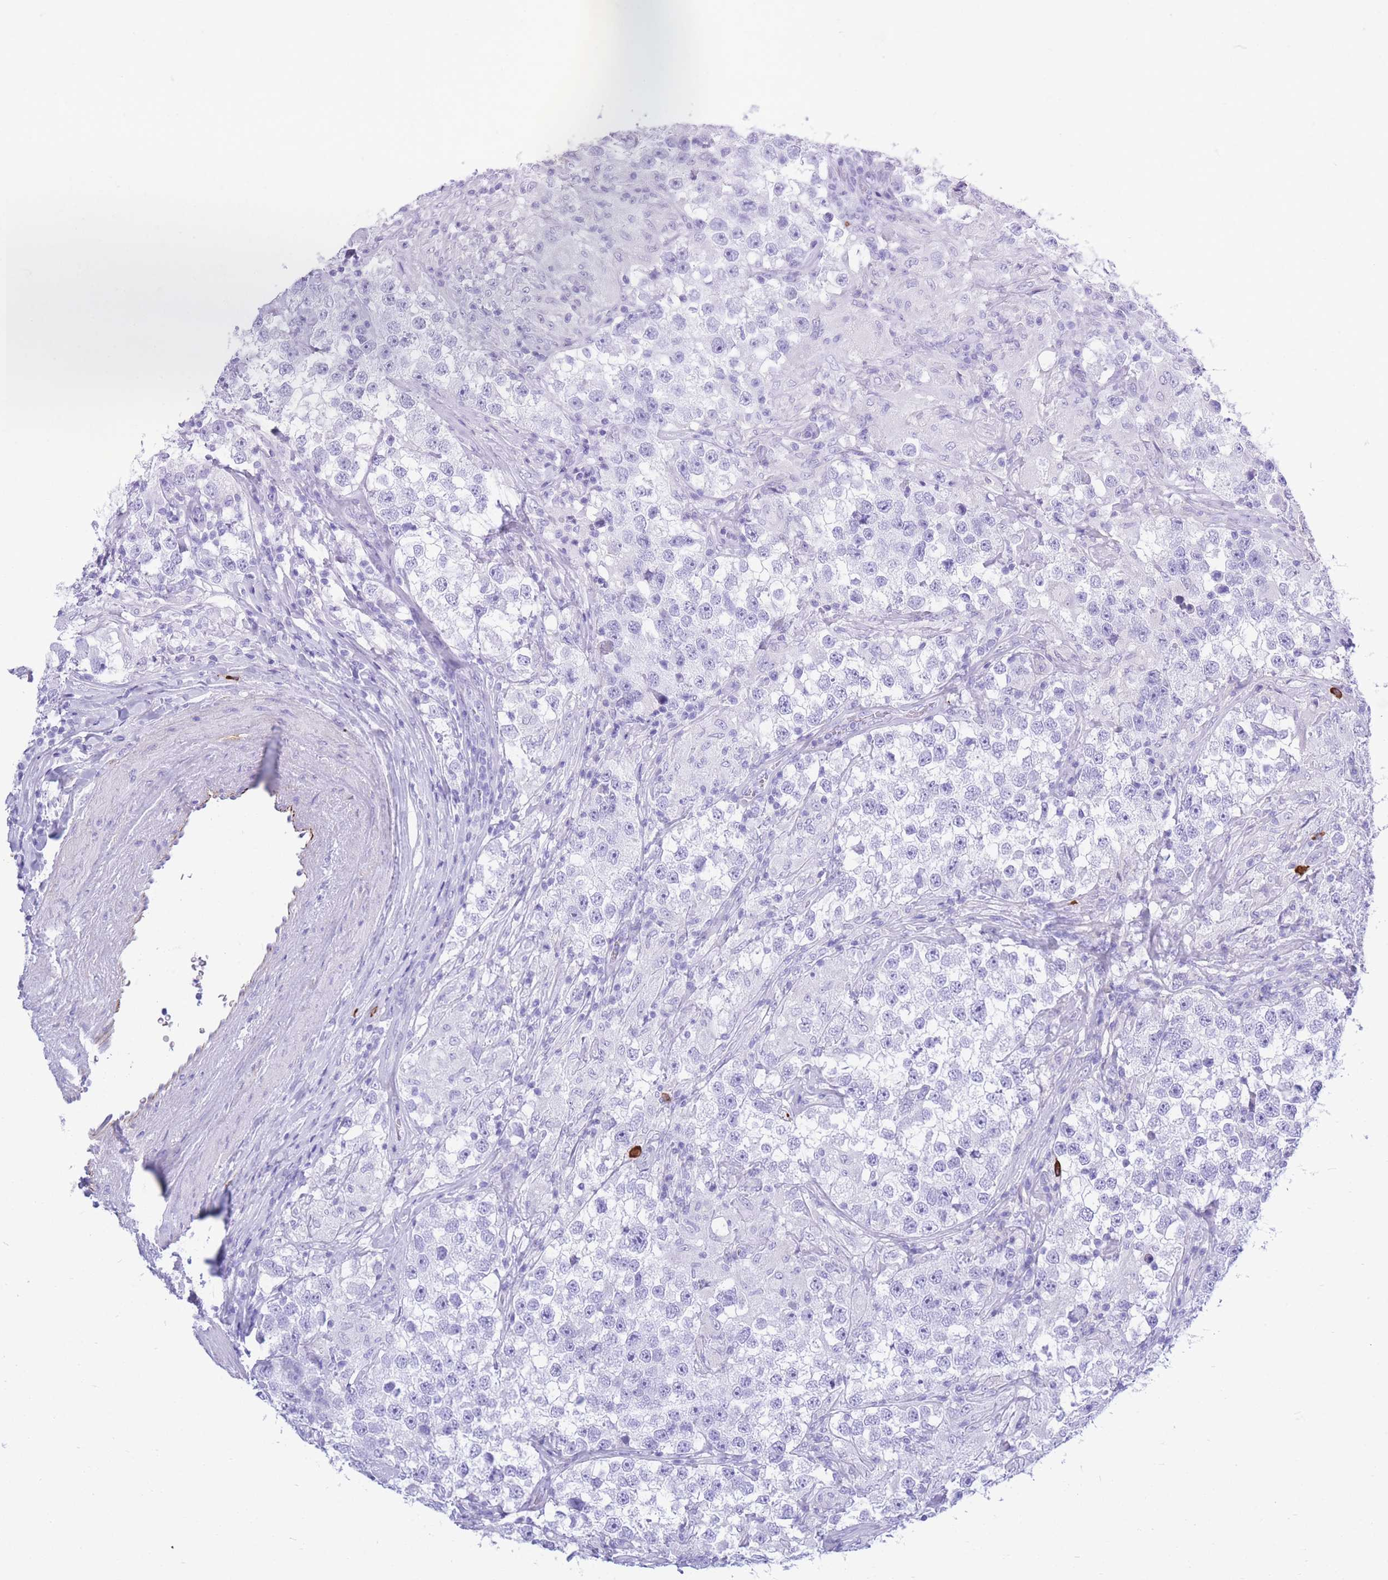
{"staining": {"intensity": "negative", "quantity": "none", "location": "none"}, "tissue": "testis cancer", "cell_type": "Tumor cells", "image_type": "cancer", "snomed": [{"axis": "morphology", "description": "Seminoma, NOS"}, {"axis": "topography", "description": "Testis"}], "caption": "This micrograph is of testis cancer (seminoma) stained with immunohistochemistry to label a protein in brown with the nuclei are counter-stained blue. There is no staining in tumor cells. (DAB immunohistochemistry visualized using brightfield microscopy, high magnification).", "gene": "ZFP62", "patient": {"sex": "male", "age": 46}}